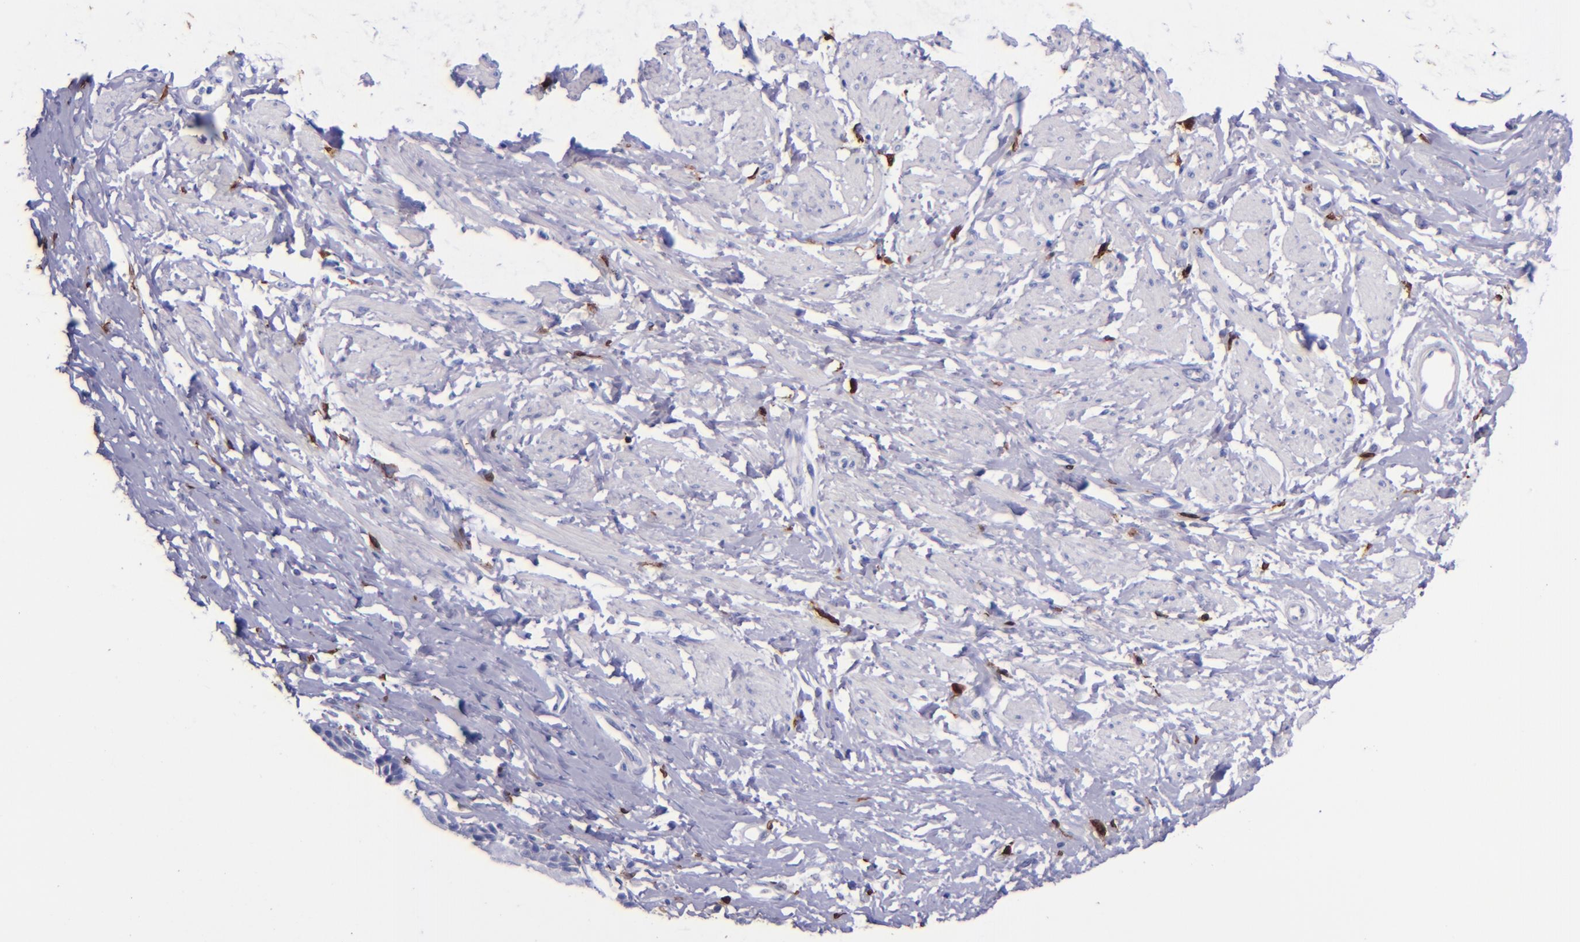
{"staining": {"intensity": "negative", "quantity": "none", "location": "none"}, "tissue": "esophagus", "cell_type": "Squamous epithelial cells", "image_type": "normal", "snomed": [{"axis": "morphology", "description": "Normal tissue, NOS"}, {"axis": "topography", "description": "Esophagus"}], "caption": "Immunohistochemical staining of unremarkable esophagus displays no significant positivity in squamous epithelial cells. The staining is performed using DAB brown chromogen with nuclei counter-stained in using hematoxylin.", "gene": "F13A1", "patient": {"sex": "male", "age": 70}}